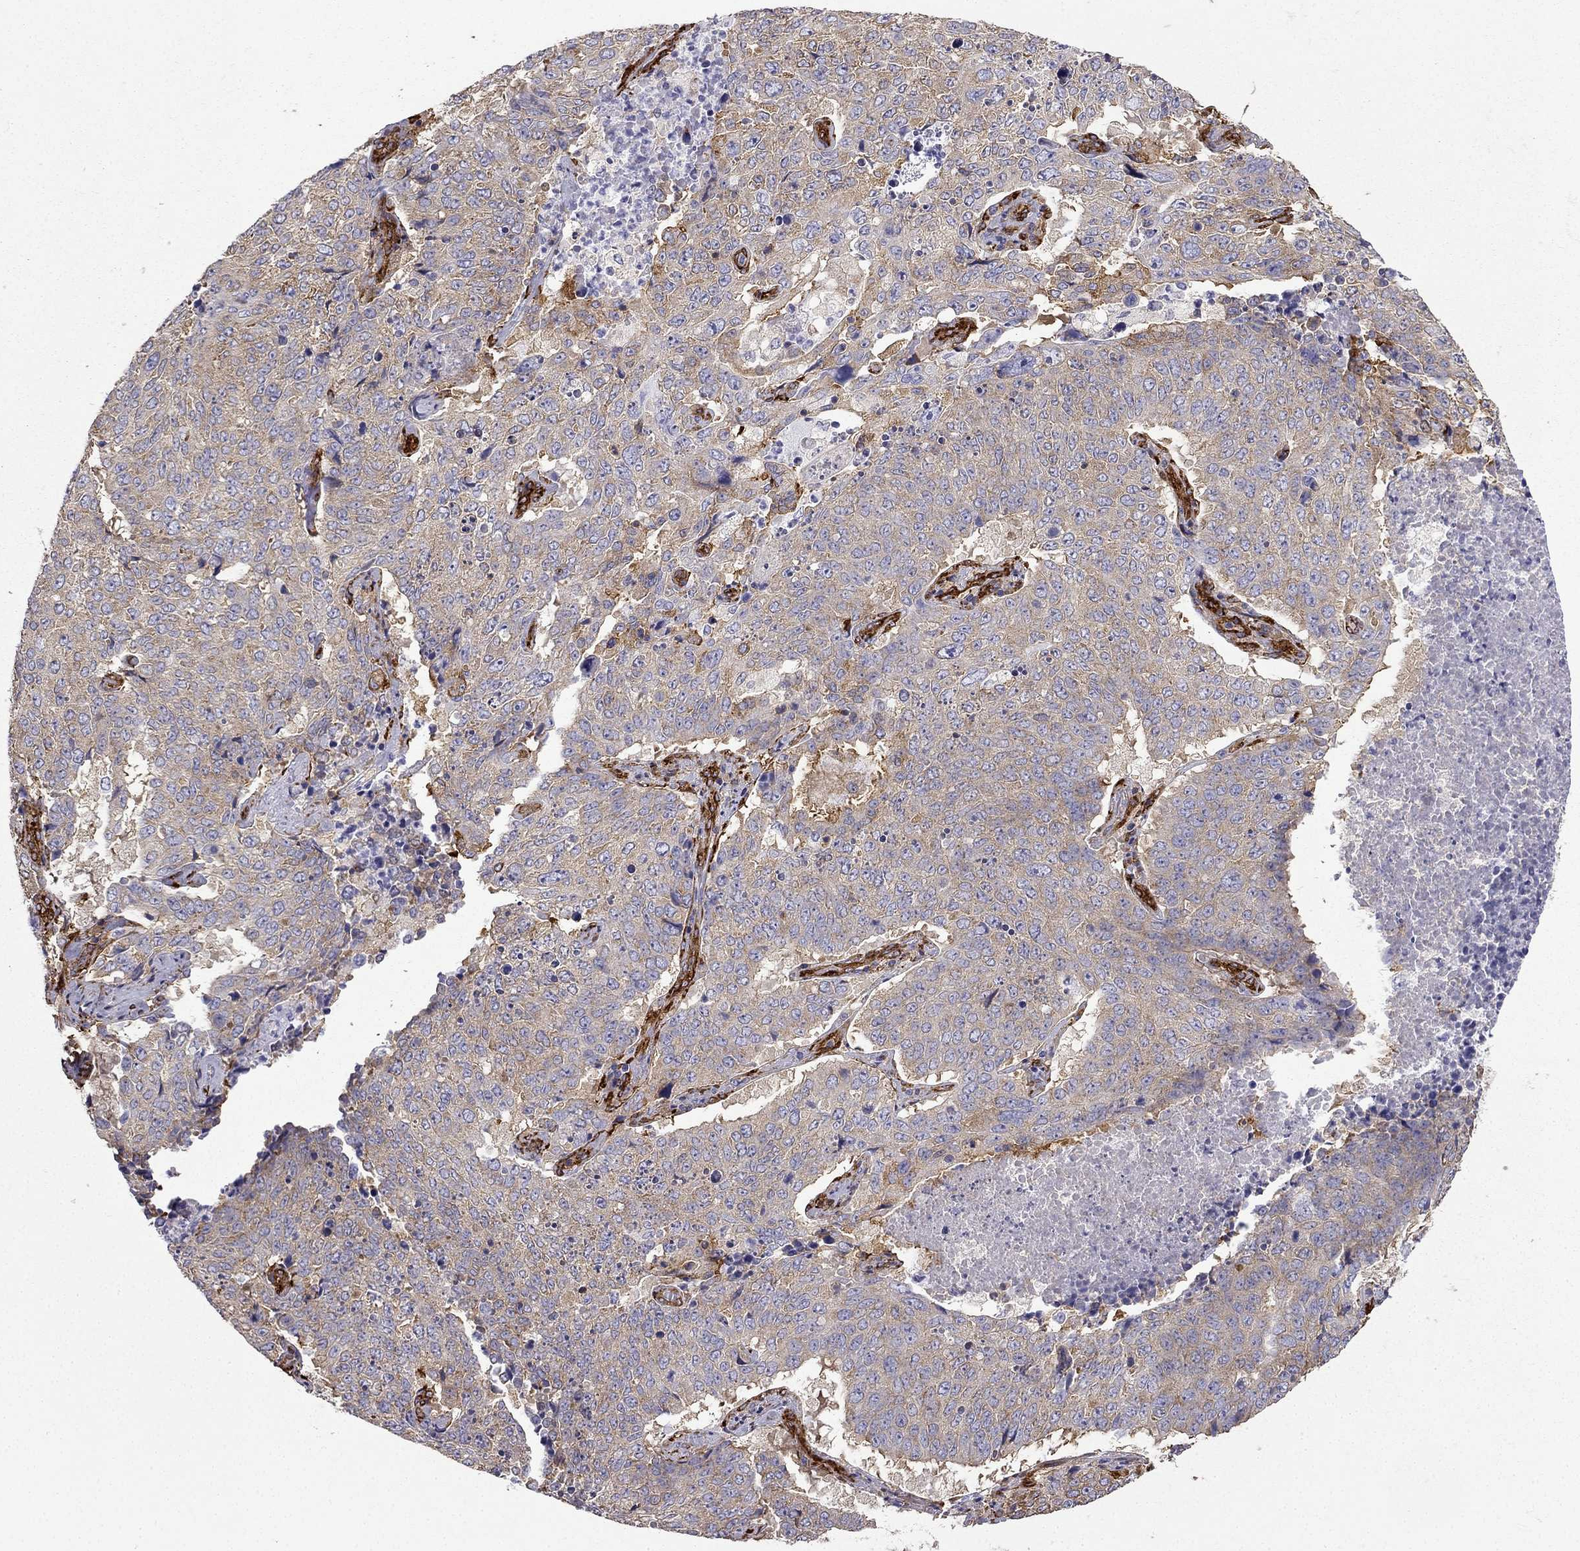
{"staining": {"intensity": "weak", "quantity": ">75%", "location": "cytoplasmic/membranous"}, "tissue": "lung cancer", "cell_type": "Tumor cells", "image_type": "cancer", "snomed": [{"axis": "morphology", "description": "Normal tissue, NOS"}, {"axis": "morphology", "description": "Squamous cell carcinoma, NOS"}, {"axis": "topography", "description": "Bronchus"}, {"axis": "topography", "description": "Lung"}], "caption": "This micrograph displays squamous cell carcinoma (lung) stained with IHC to label a protein in brown. The cytoplasmic/membranous of tumor cells show weak positivity for the protein. Nuclei are counter-stained blue.", "gene": "MAP4", "patient": {"sex": "male", "age": 64}}